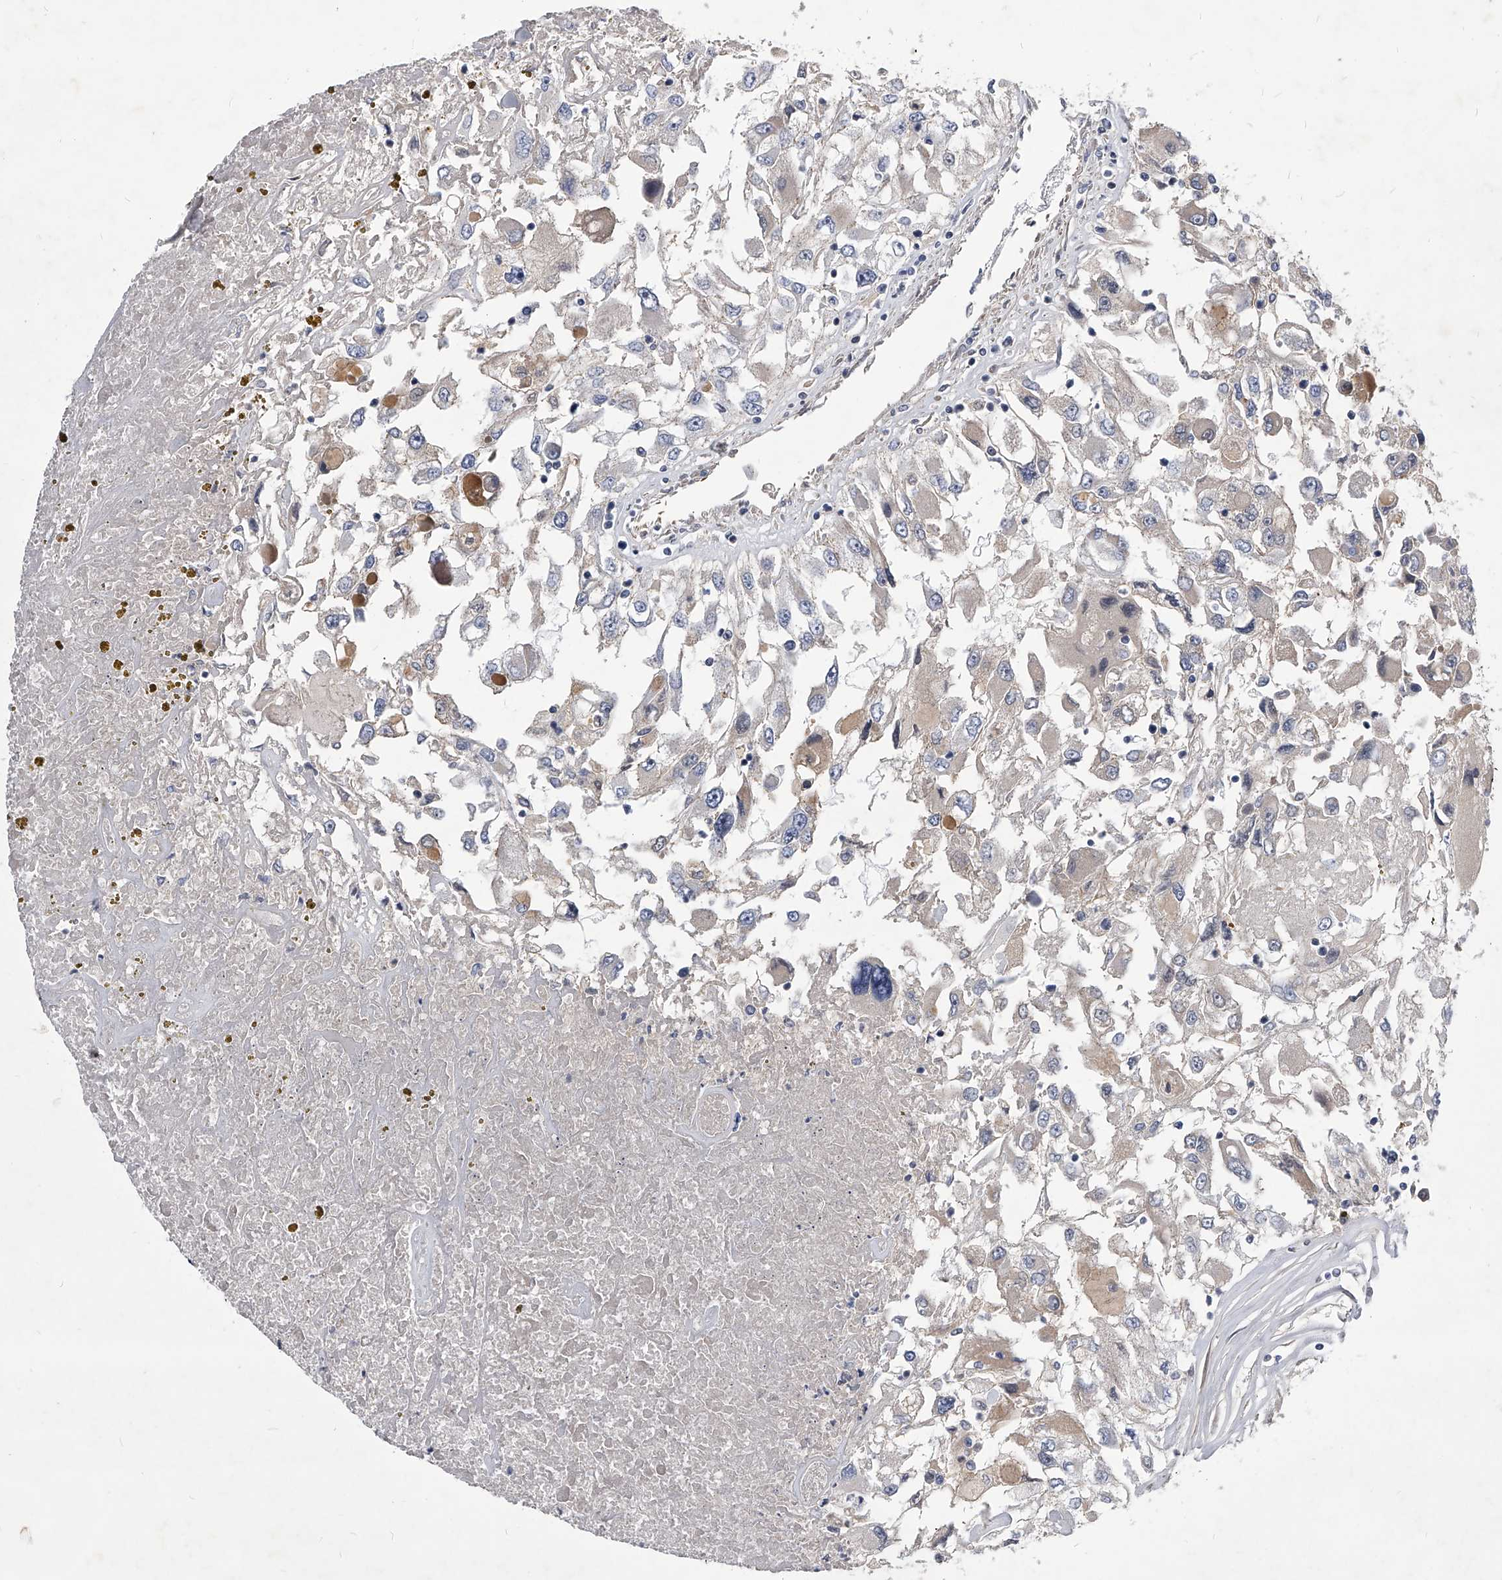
{"staining": {"intensity": "negative", "quantity": "none", "location": "none"}, "tissue": "renal cancer", "cell_type": "Tumor cells", "image_type": "cancer", "snomed": [{"axis": "morphology", "description": "Adenocarcinoma, NOS"}, {"axis": "topography", "description": "Kidney"}], "caption": "An IHC micrograph of adenocarcinoma (renal) is shown. There is no staining in tumor cells of adenocarcinoma (renal).", "gene": "ZNF76", "patient": {"sex": "female", "age": 52}}